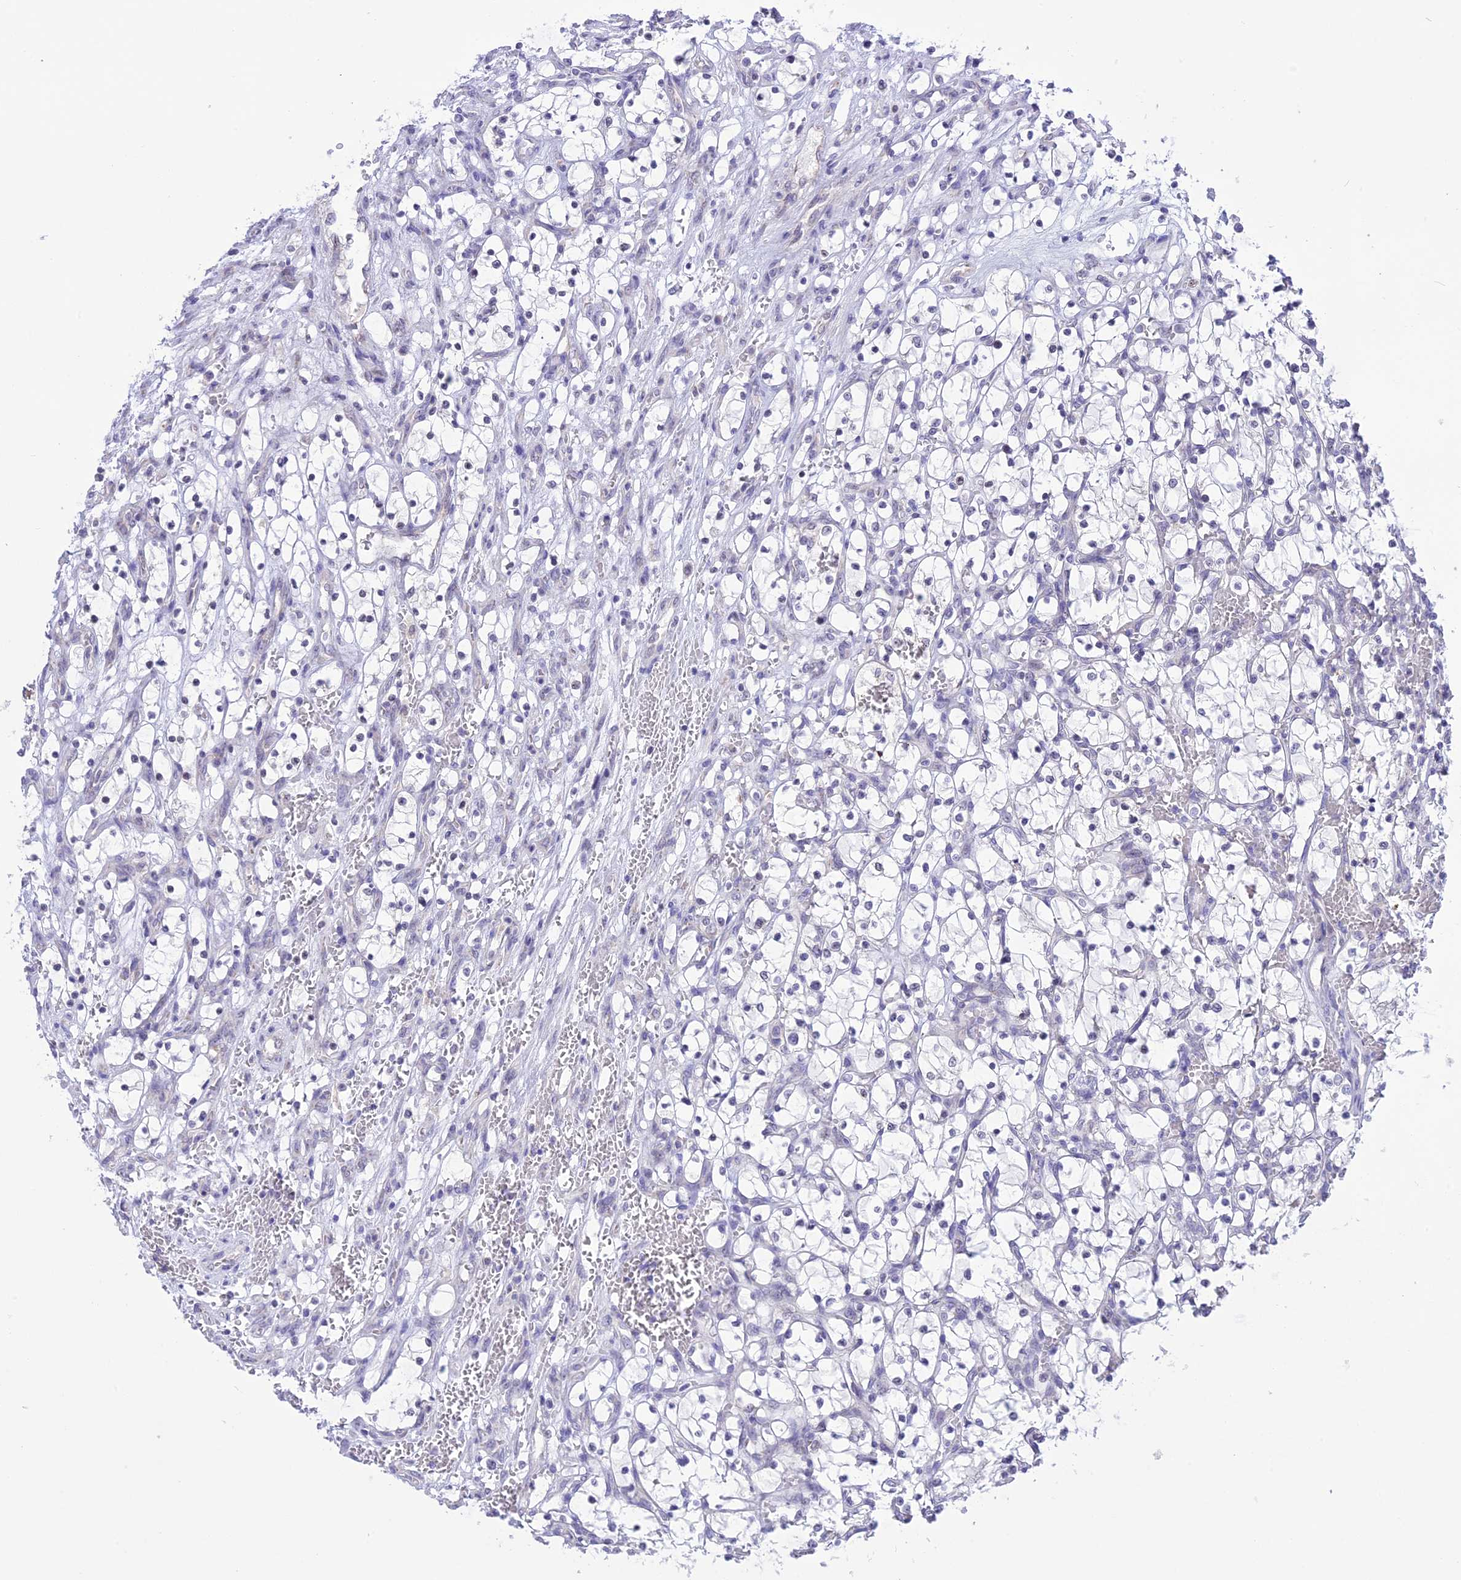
{"staining": {"intensity": "negative", "quantity": "none", "location": "none"}, "tissue": "renal cancer", "cell_type": "Tumor cells", "image_type": "cancer", "snomed": [{"axis": "morphology", "description": "Adenocarcinoma, NOS"}, {"axis": "topography", "description": "Kidney"}], "caption": "Human renal cancer stained for a protein using immunohistochemistry shows no staining in tumor cells.", "gene": "CMSS1", "patient": {"sex": "female", "age": 69}}